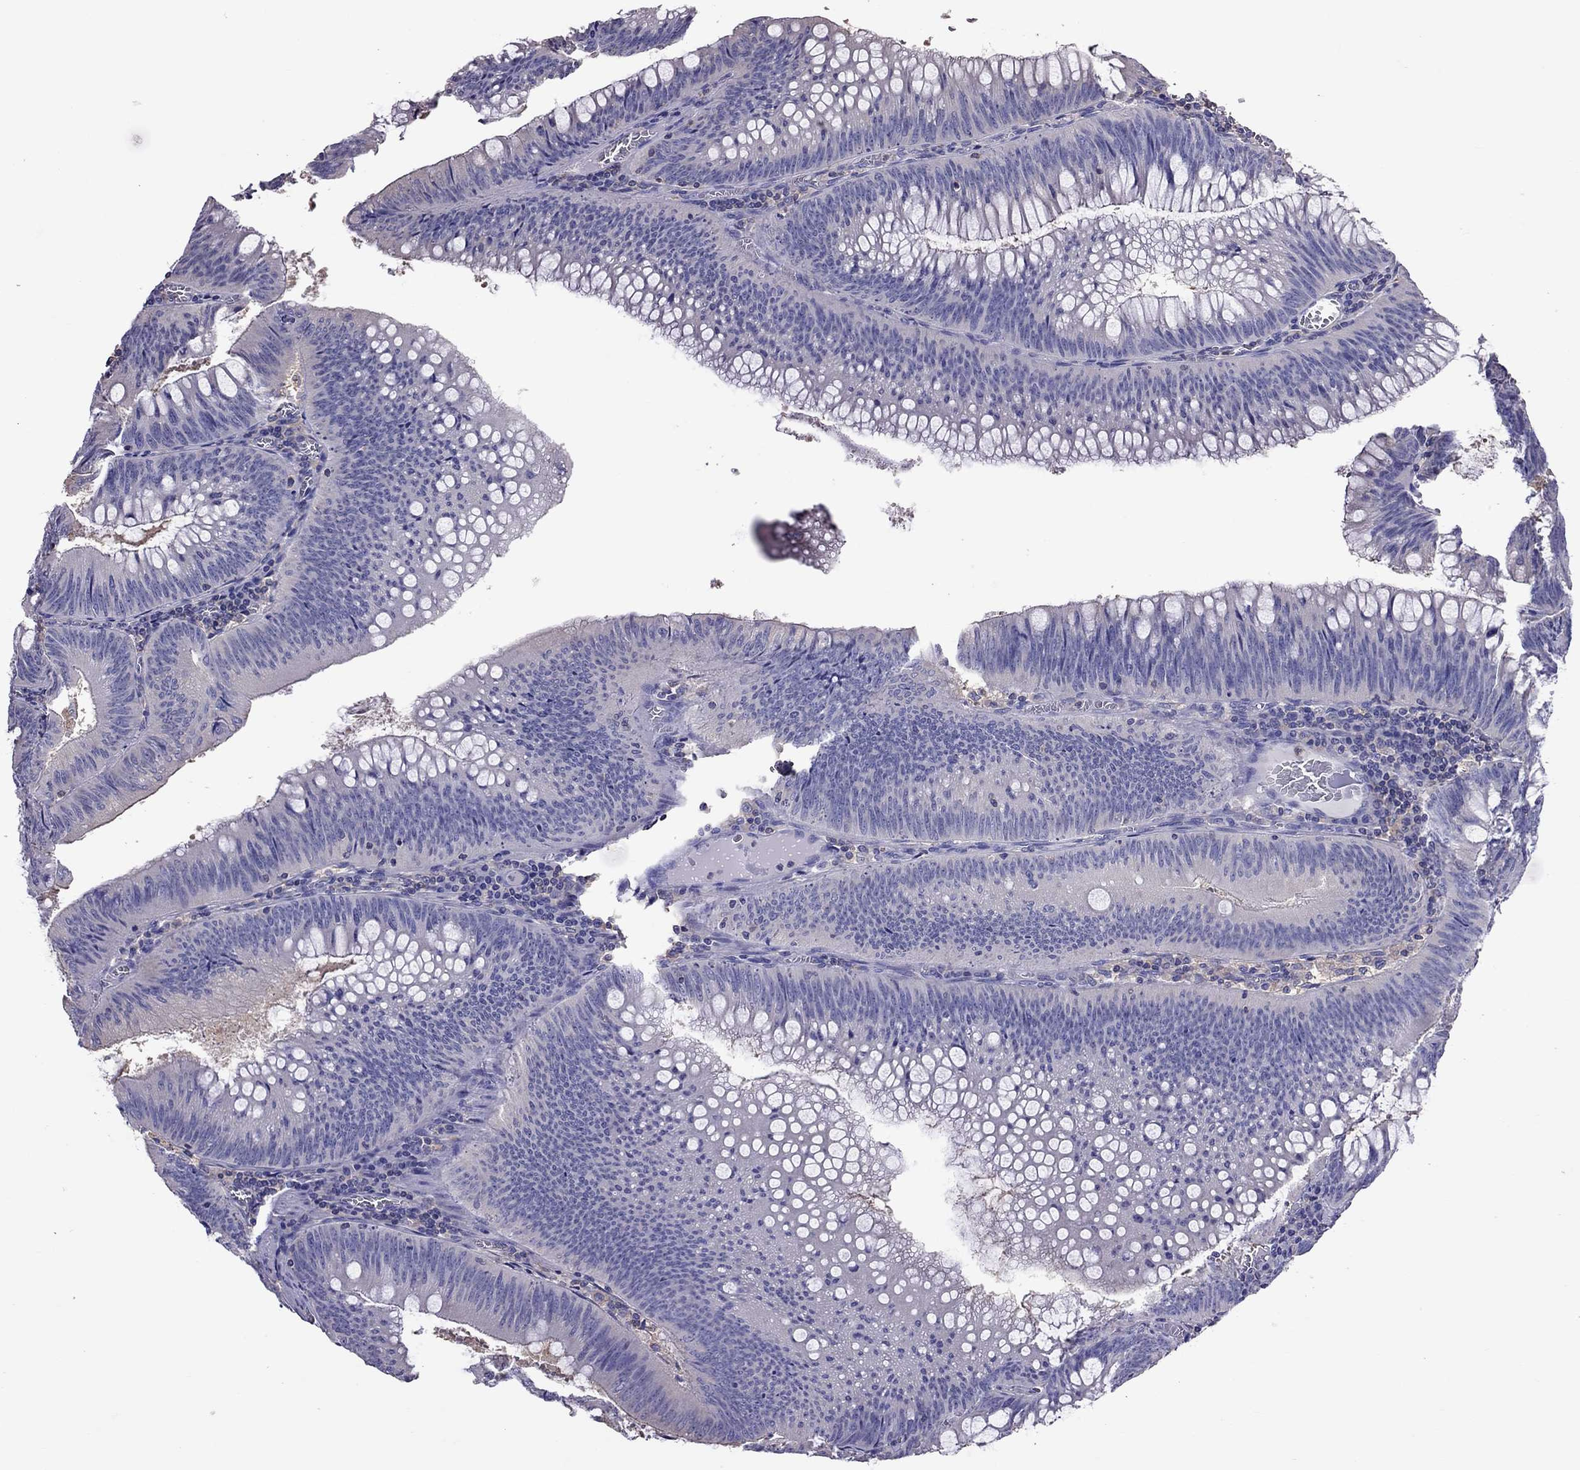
{"staining": {"intensity": "negative", "quantity": "none", "location": "none"}, "tissue": "colorectal cancer", "cell_type": "Tumor cells", "image_type": "cancer", "snomed": [{"axis": "morphology", "description": "Adenocarcinoma, NOS"}, {"axis": "topography", "description": "Rectum"}], "caption": "DAB immunohistochemical staining of human adenocarcinoma (colorectal) displays no significant staining in tumor cells. Nuclei are stained in blue.", "gene": "TEX22", "patient": {"sex": "female", "age": 72}}